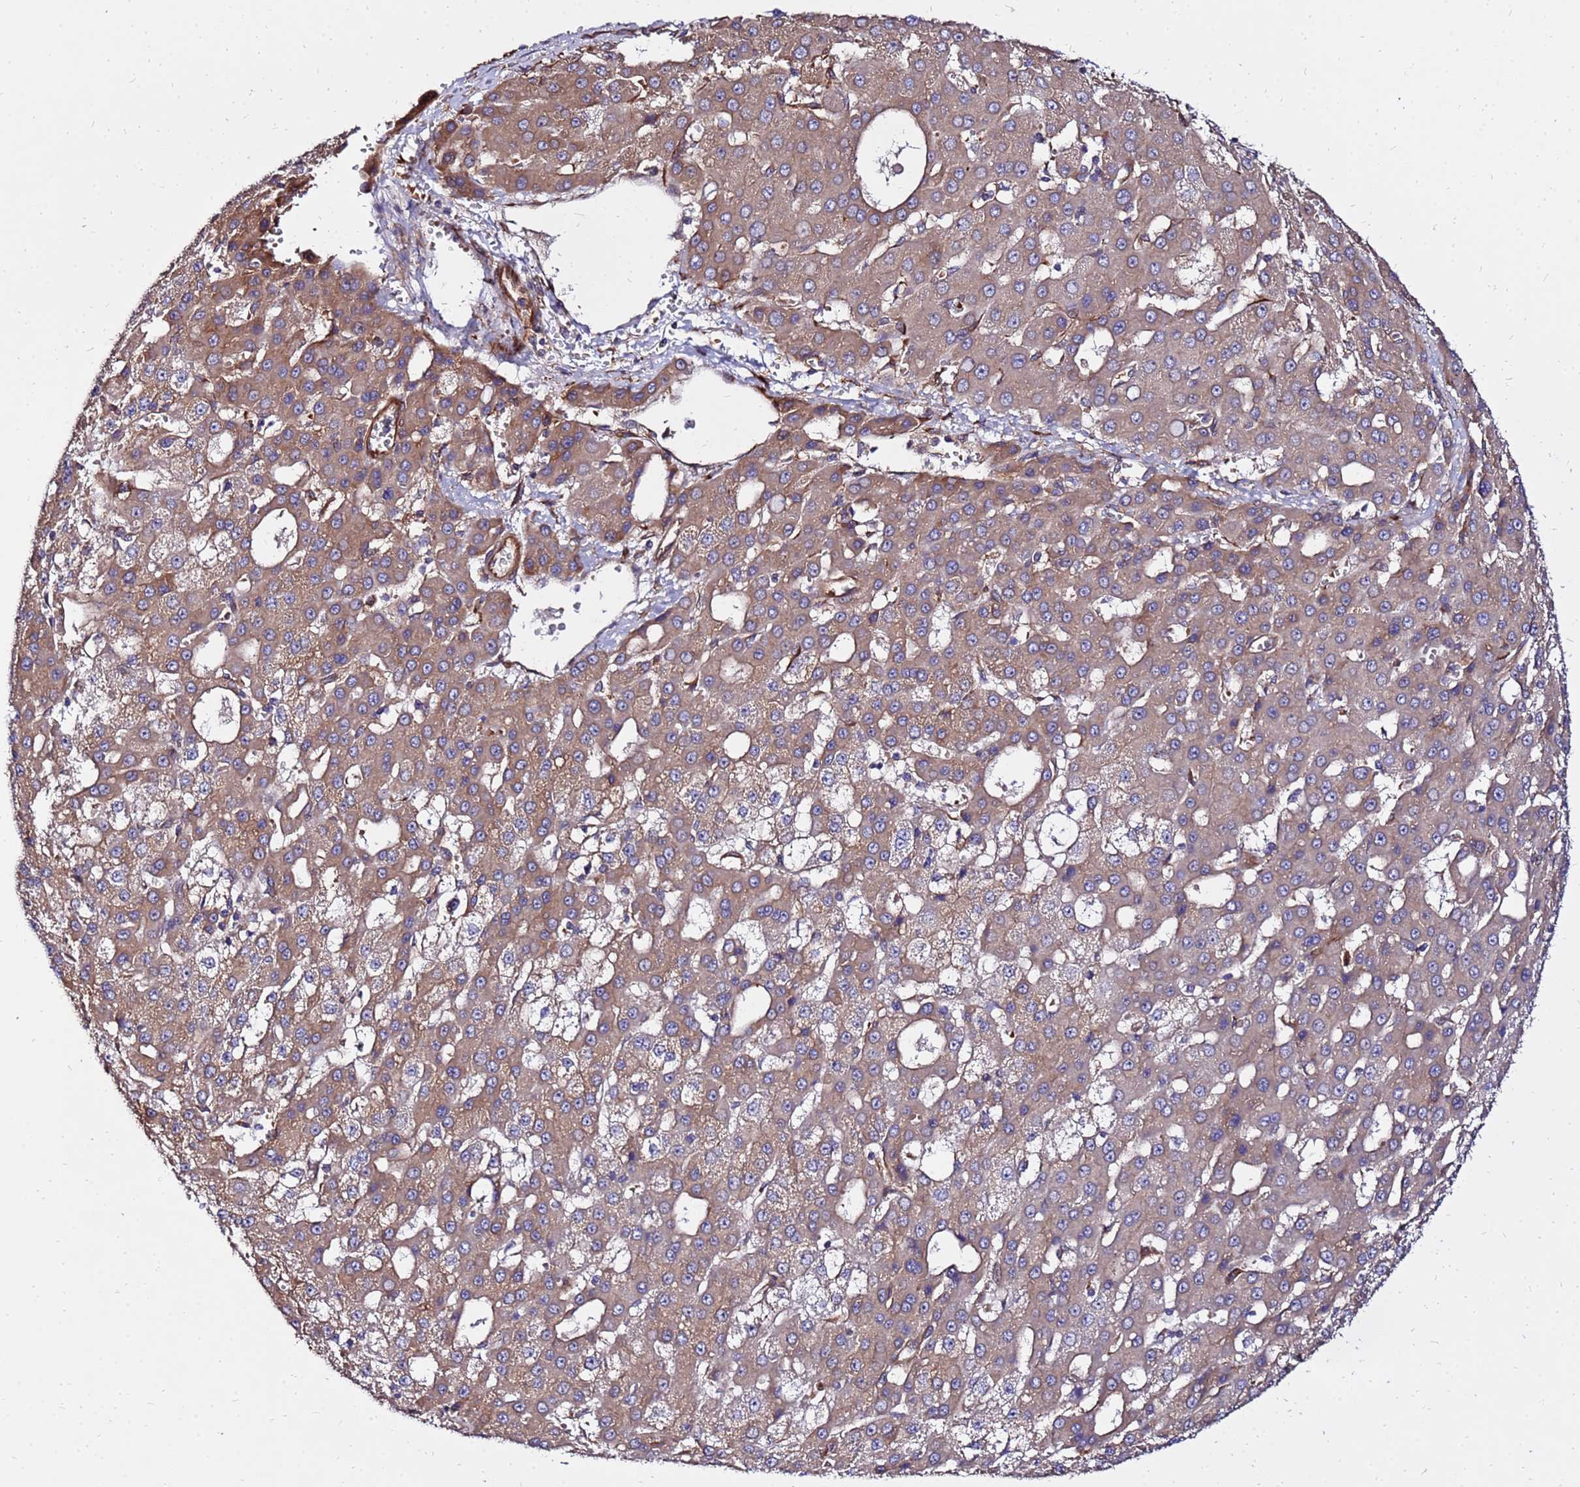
{"staining": {"intensity": "moderate", "quantity": ">75%", "location": "cytoplasmic/membranous"}, "tissue": "liver cancer", "cell_type": "Tumor cells", "image_type": "cancer", "snomed": [{"axis": "morphology", "description": "Carcinoma, Hepatocellular, NOS"}, {"axis": "topography", "description": "Liver"}], "caption": "Liver hepatocellular carcinoma stained with a brown dye displays moderate cytoplasmic/membranous positive expression in approximately >75% of tumor cells.", "gene": "WWC2", "patient": {"sex": "male", "age": 47}}